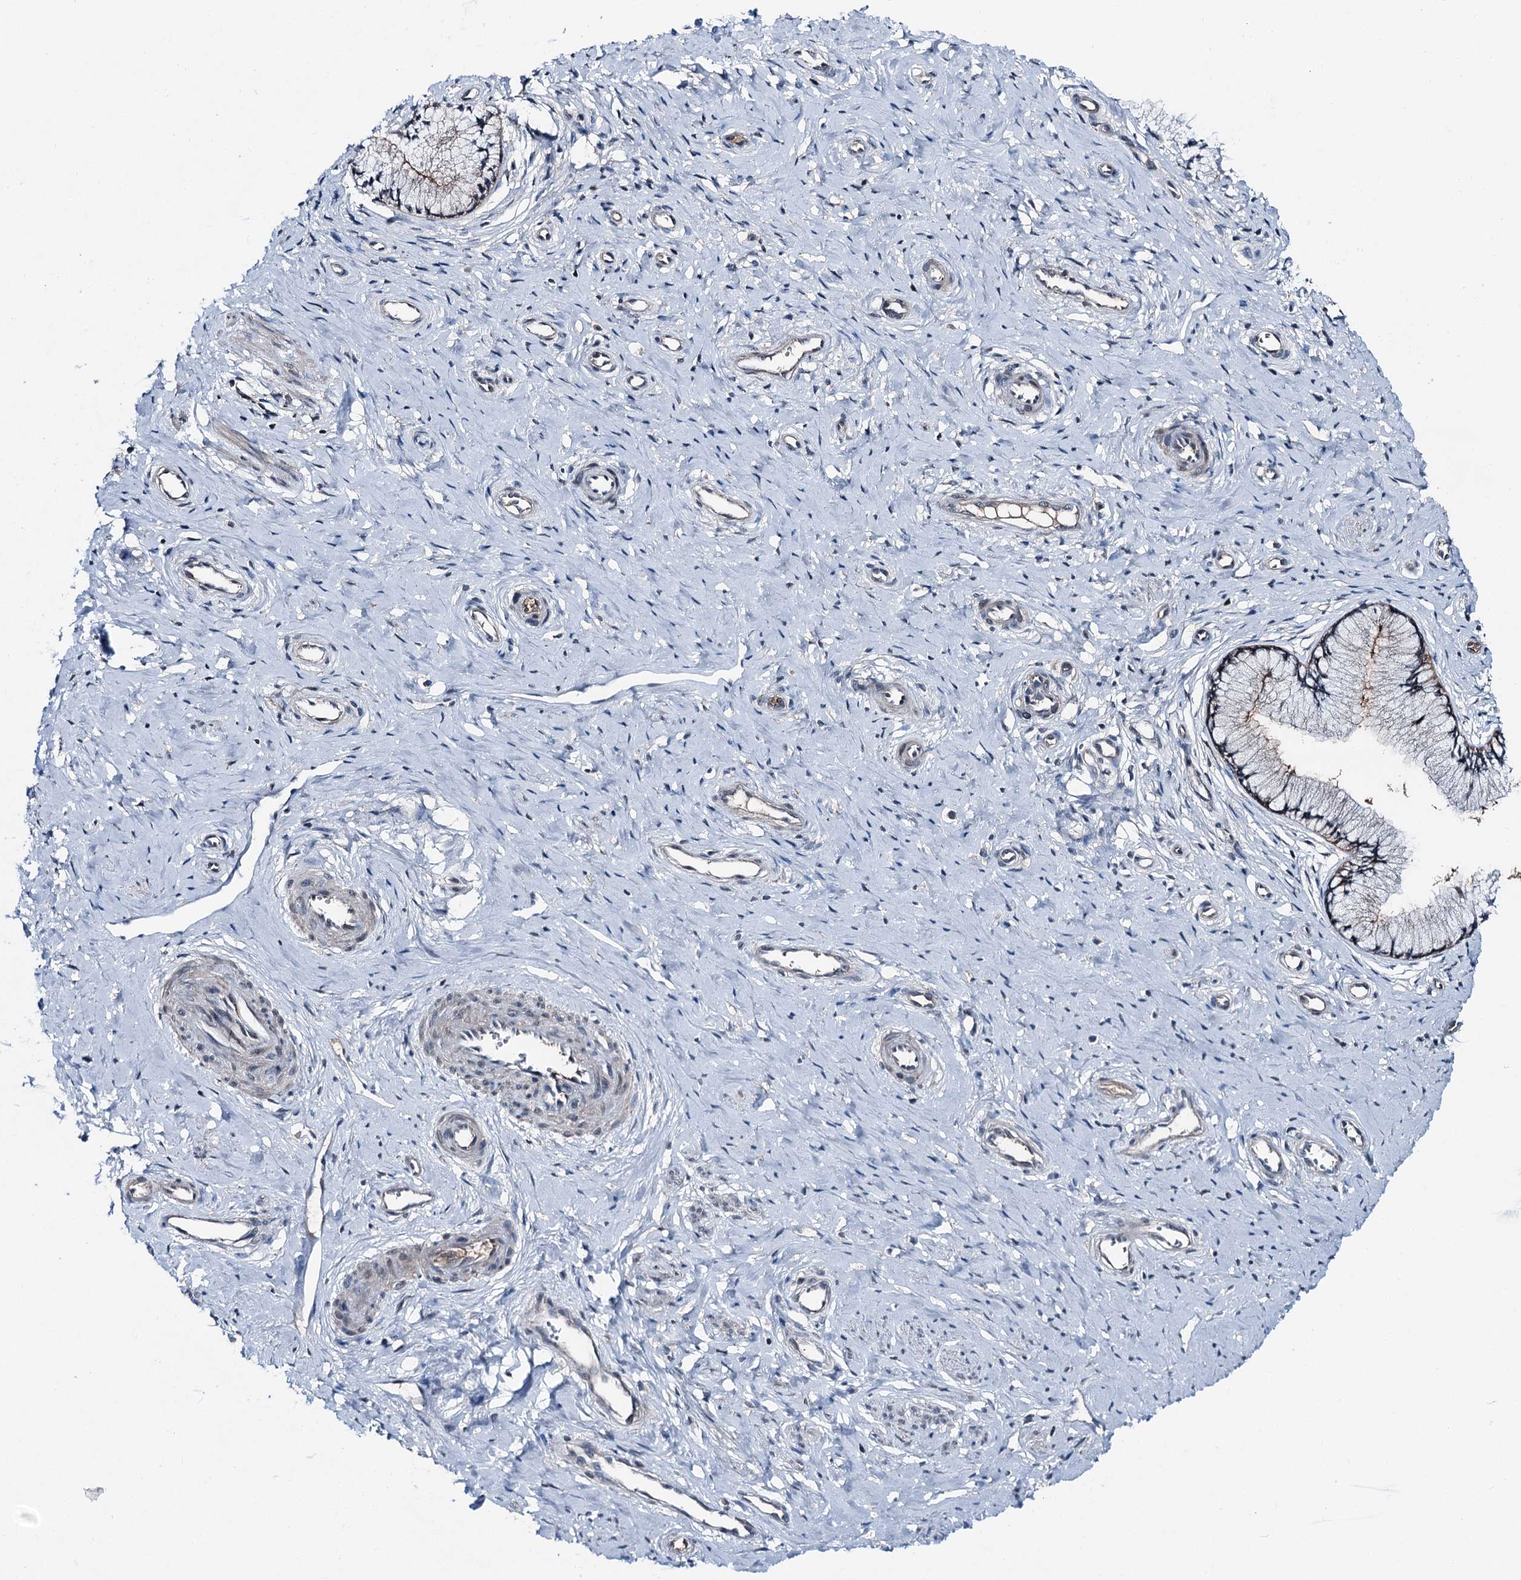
{"staining": {"intensity": "moderate", "quantity": "<25%", "location": "cytoplasmic/membranous"}, "tissue": "cervix", "cell_type": "Glandular cells", "image_type": "normal", "snomed": [{"axis": "morphology", "description": "Normal tissue, NOS"}, {"axis": "topography", "description": "Cervix"}], "caption": "High-magnification brightfield microscopy of normal cervix stained with DAB (brown) and counterstained with hematoxylin (blue). glandular cells exhibit moderate cytoplasmic/membranous staining is appreciated in approximately<25% of cells.", "gene": "PSMD13", "patient": {"sex": "female", "age": 36}}